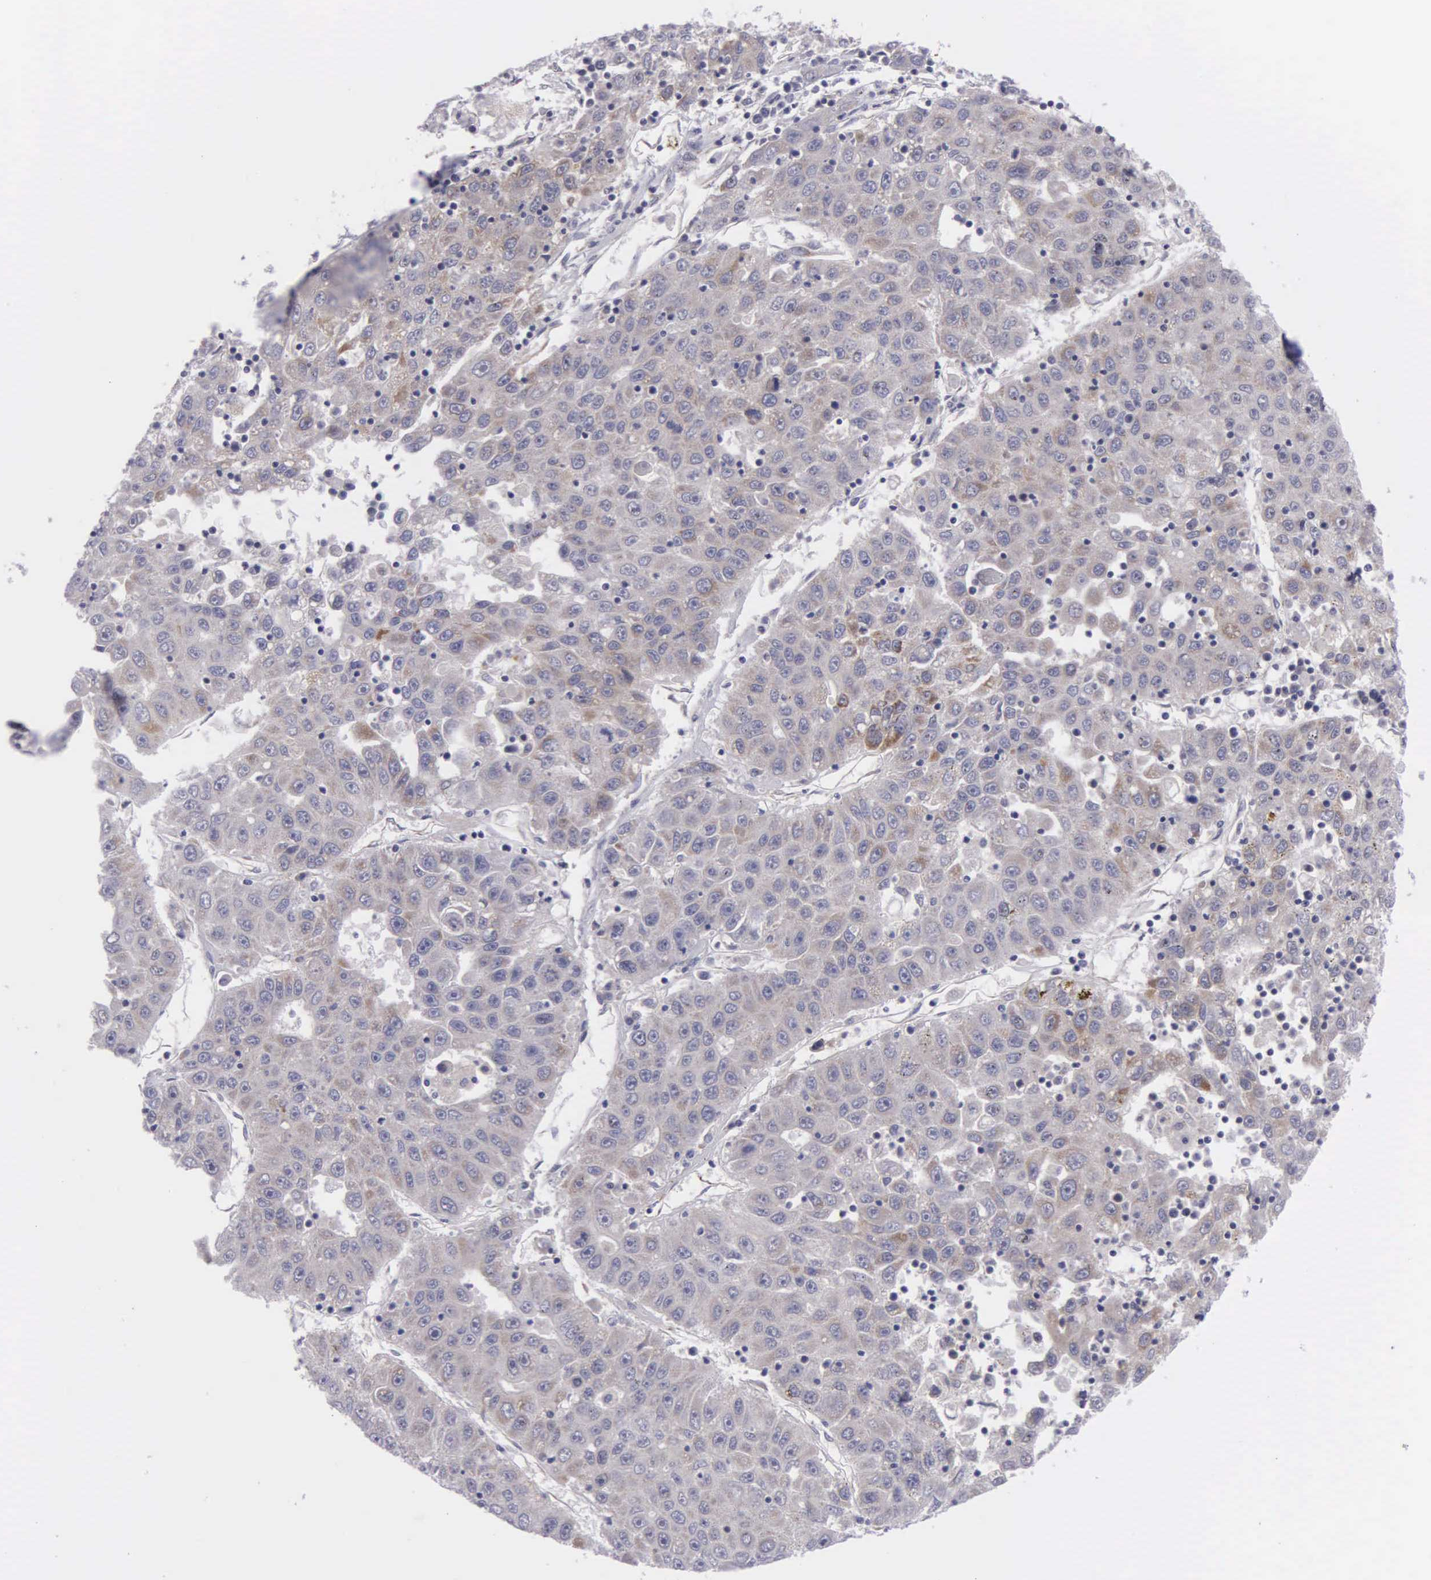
{"staining": {"intensity": "strong", "quantity": ">75%", "location": "cytoplasmic/membranous"}, "tissue": "liver cancer", "cell_type": "Tumor cells", "image_type": "cancer", "snomed": [{"axis": "morphology", "description": "Carcinoma, Hepatocellular, NOS"}, {"axis": "topography", "description": "Liver"}], "caption": "Strong cytoplasmic/membranous protein positivity is appreciated in approximately >75% of tumor cells in liver hepatocellular carcinoma. The staining was performed using DAB, with brown indicating positive protein expression. Nuclei are stained blue with hematoxylin.", "gene": "SYNJ2BP", "patient": {"sex": "male", "age": 49}}